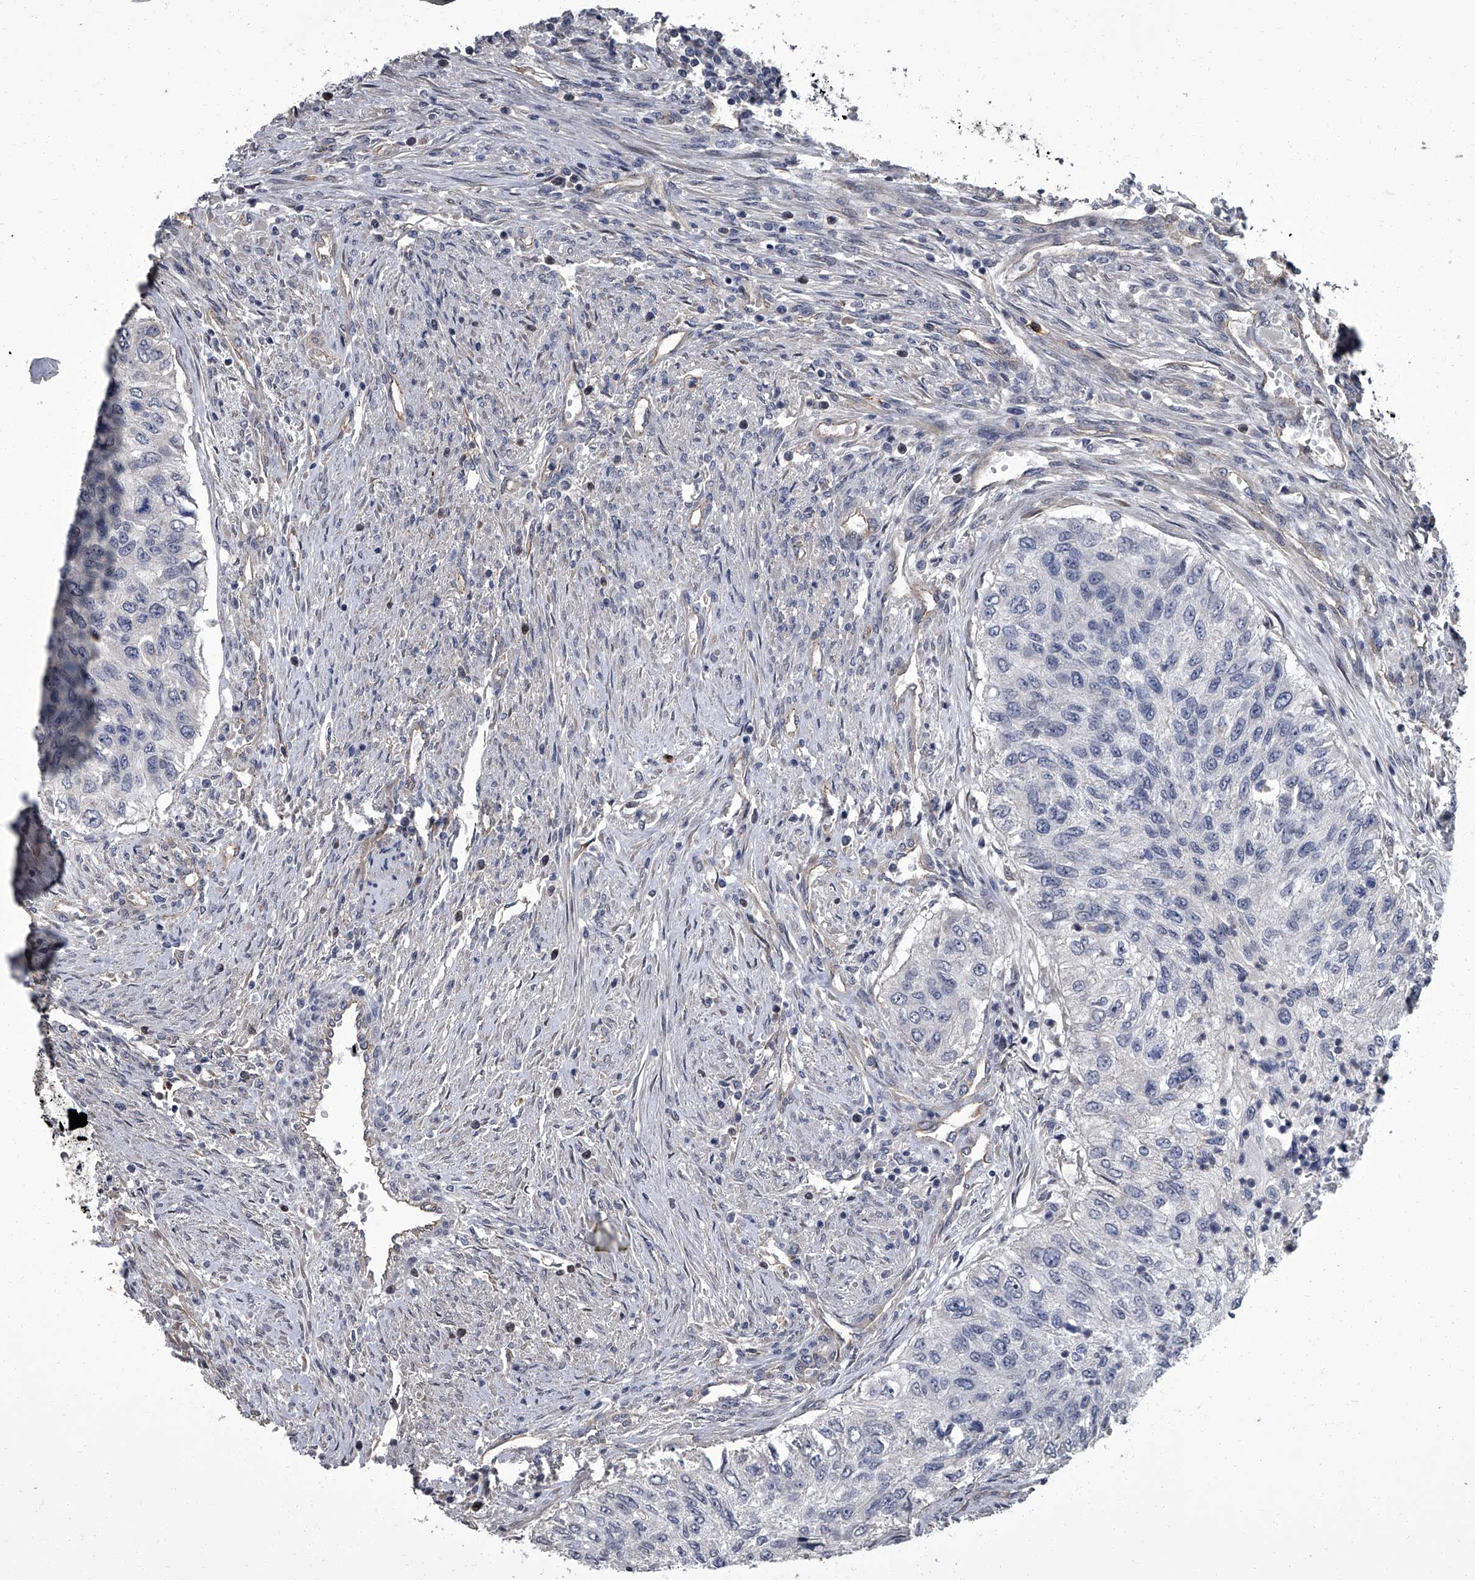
{"staining": {"intensity": "negative", "quantity": "none", "location": "none"}, "tissue": "urothelial cancer", "cell_type": "Tumor cells", "image_type": "cancer", "snomed": [{"axis": "morphology", "description": "Urothelial carcinoma, High grade"}, {"axis": "topography", "description": "Urinary bladder"}], "caption": "Immunohistochemical staining of urothelial carcinoma (high-grade) exhibits no significant expression in tumor cells.", "gene": "SIRT4", "patient": {"sex": "female", "age": 60}}